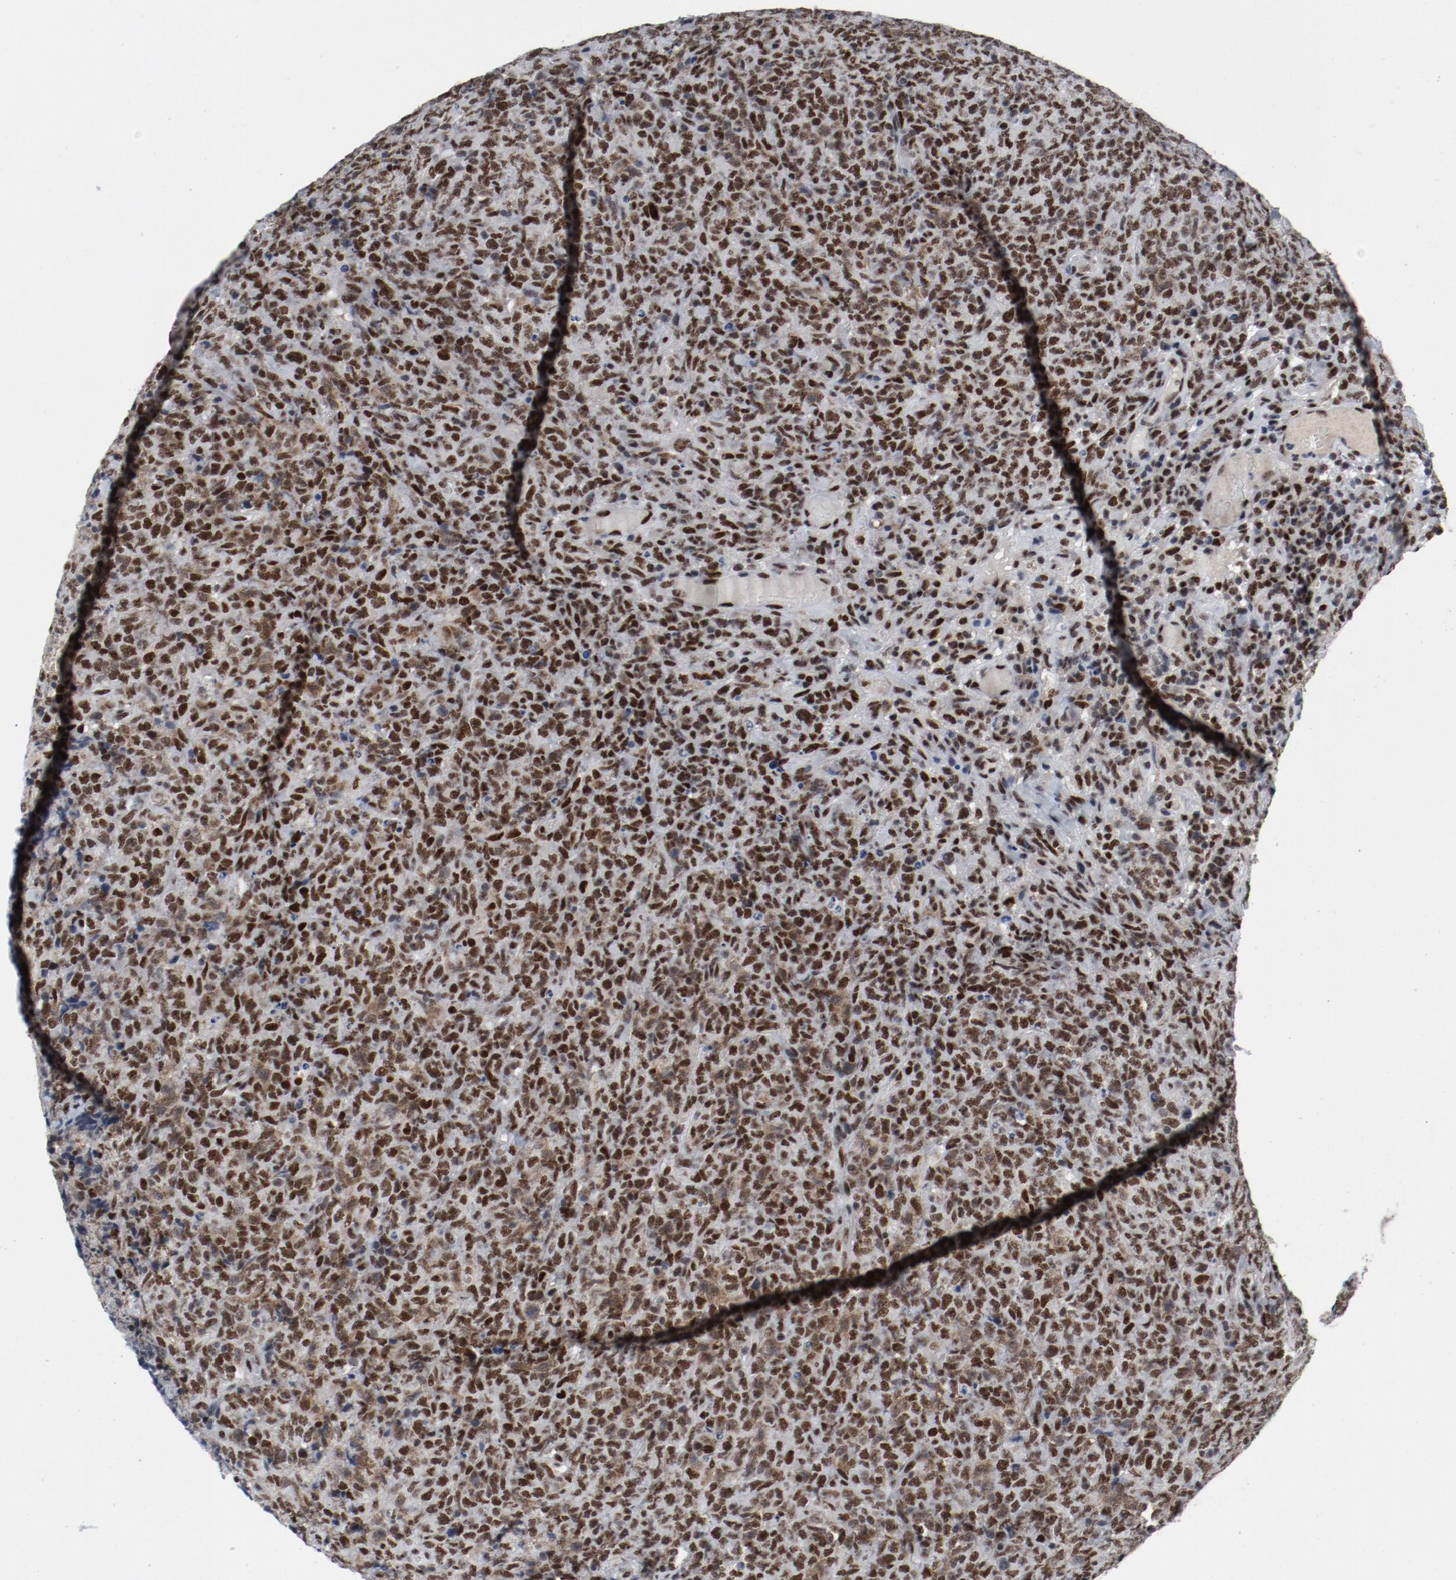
{"staining": {"intensity": "strong", "quantity": ">75%", "location": "nuclear"}, "tissue": "lymphoma", "cell_type": "Tumor cells", "image_type": "cancer", "snomed": [{"axis": "morphology", "description": "Malignant lymphoma, non-Hodgkin's type, High grade"}, {"axis": "topography", "description": "Tonsil"}], "caption": "A histopathology image of human malignant lymphoma, non-Hodgkin's type (high-grade) stained for a protein exhibits strong nuclear brown staining in tumor cells.", "gene": "JMJD6", "patient": {"sex": "female", "age": 36}}